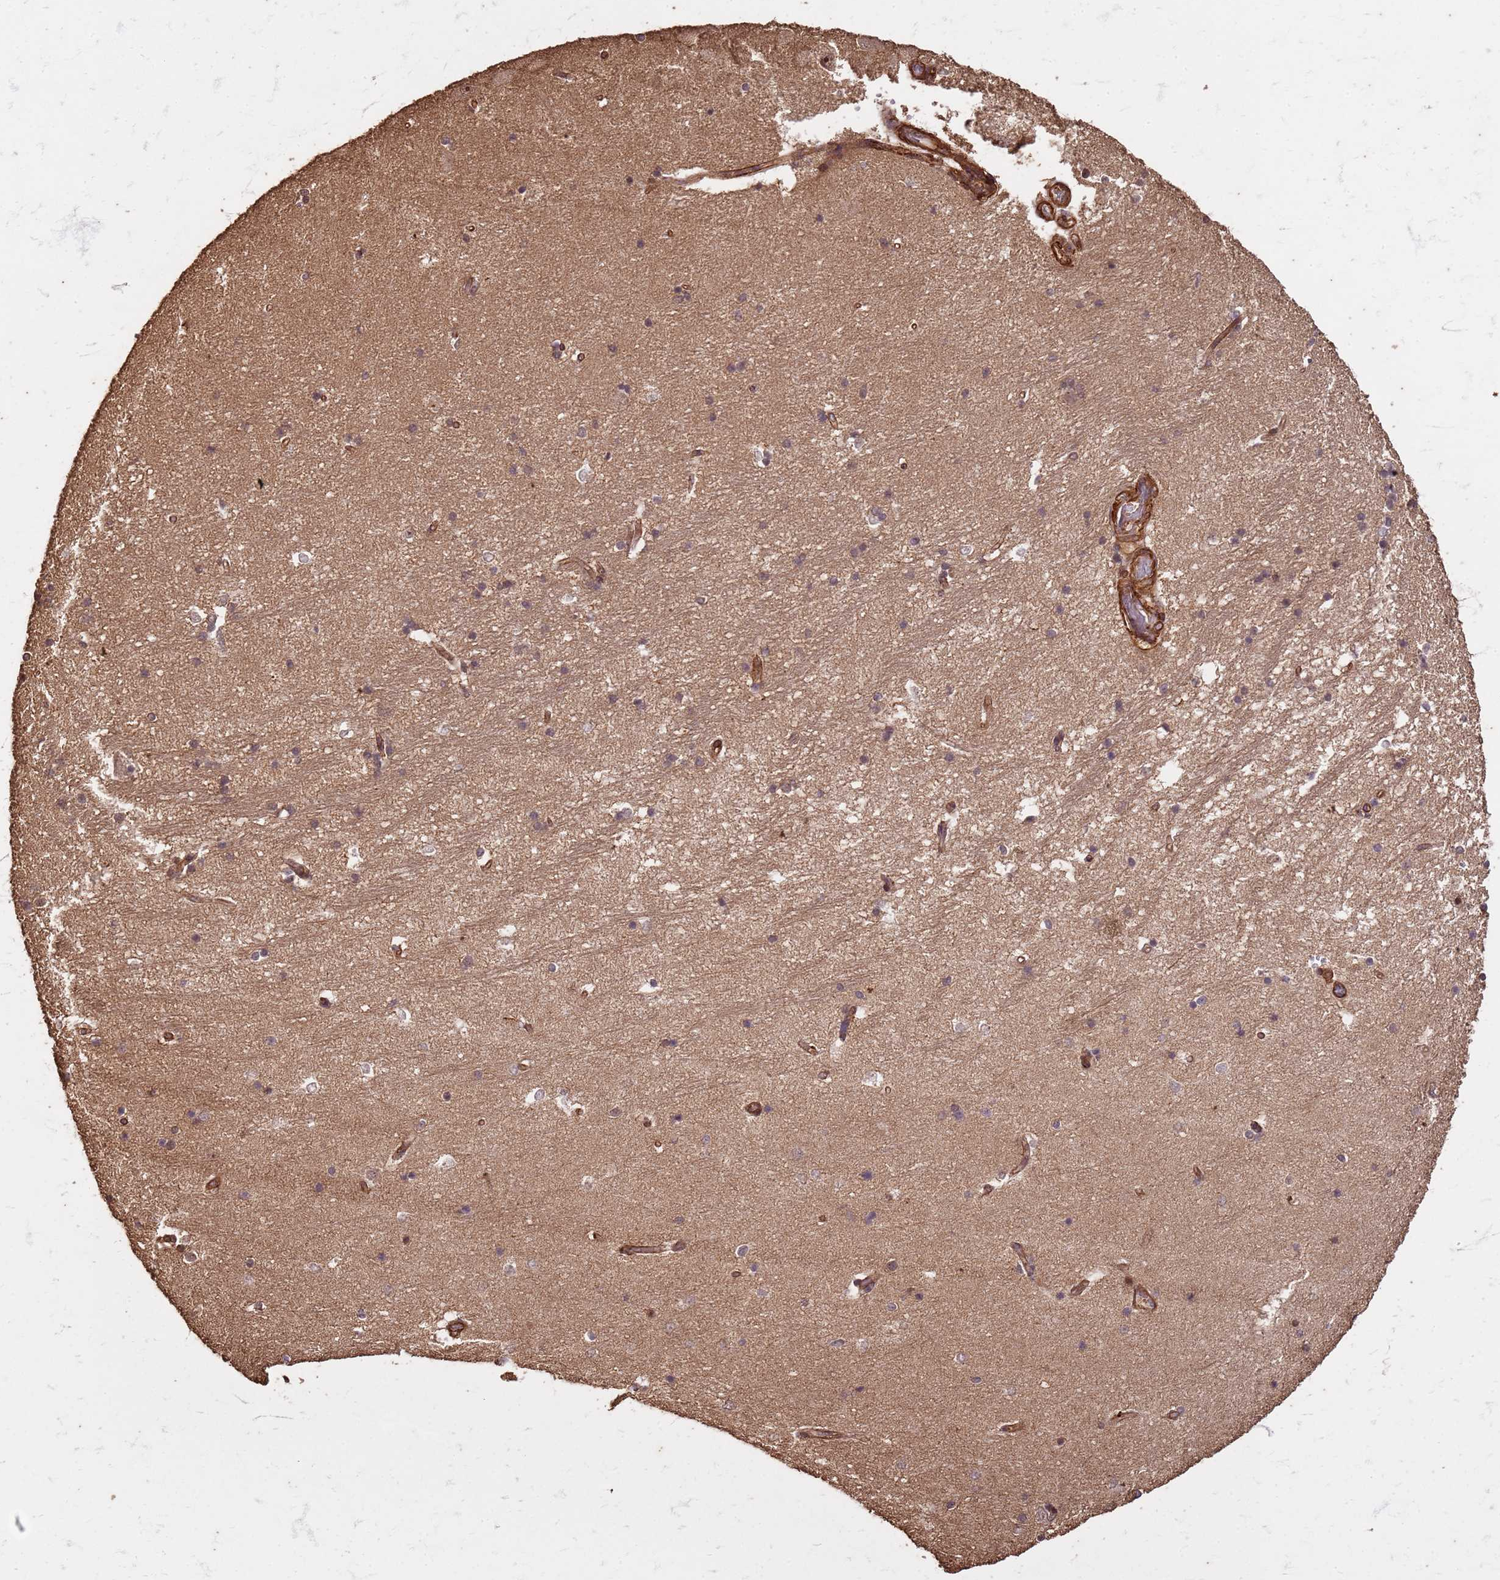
{"staining": {"intensity": "weak", "quantity": "25%-75%", "location": "cytoplasmic/membranous"}, "tissue": "hippocampus", "cell_type": "Glial cells", "image_type": "normal", "snomed": [{"axis": "morphology", "description": "Normal tissue, NOS"}, {"axis": "topography", "description": "Hippocampus"}], "caption": "Glial cells display weak cytoplasmic/membranous staining in approximately 25%-75% of cells in unremarkable hippocampus. The protein is stained brown, and the nuclei are stained in blue (DAB IHC with brightfield microscopy, high magnification).", "gene": "KIF26A", "patient": {"sex": "male", "age": 45}}